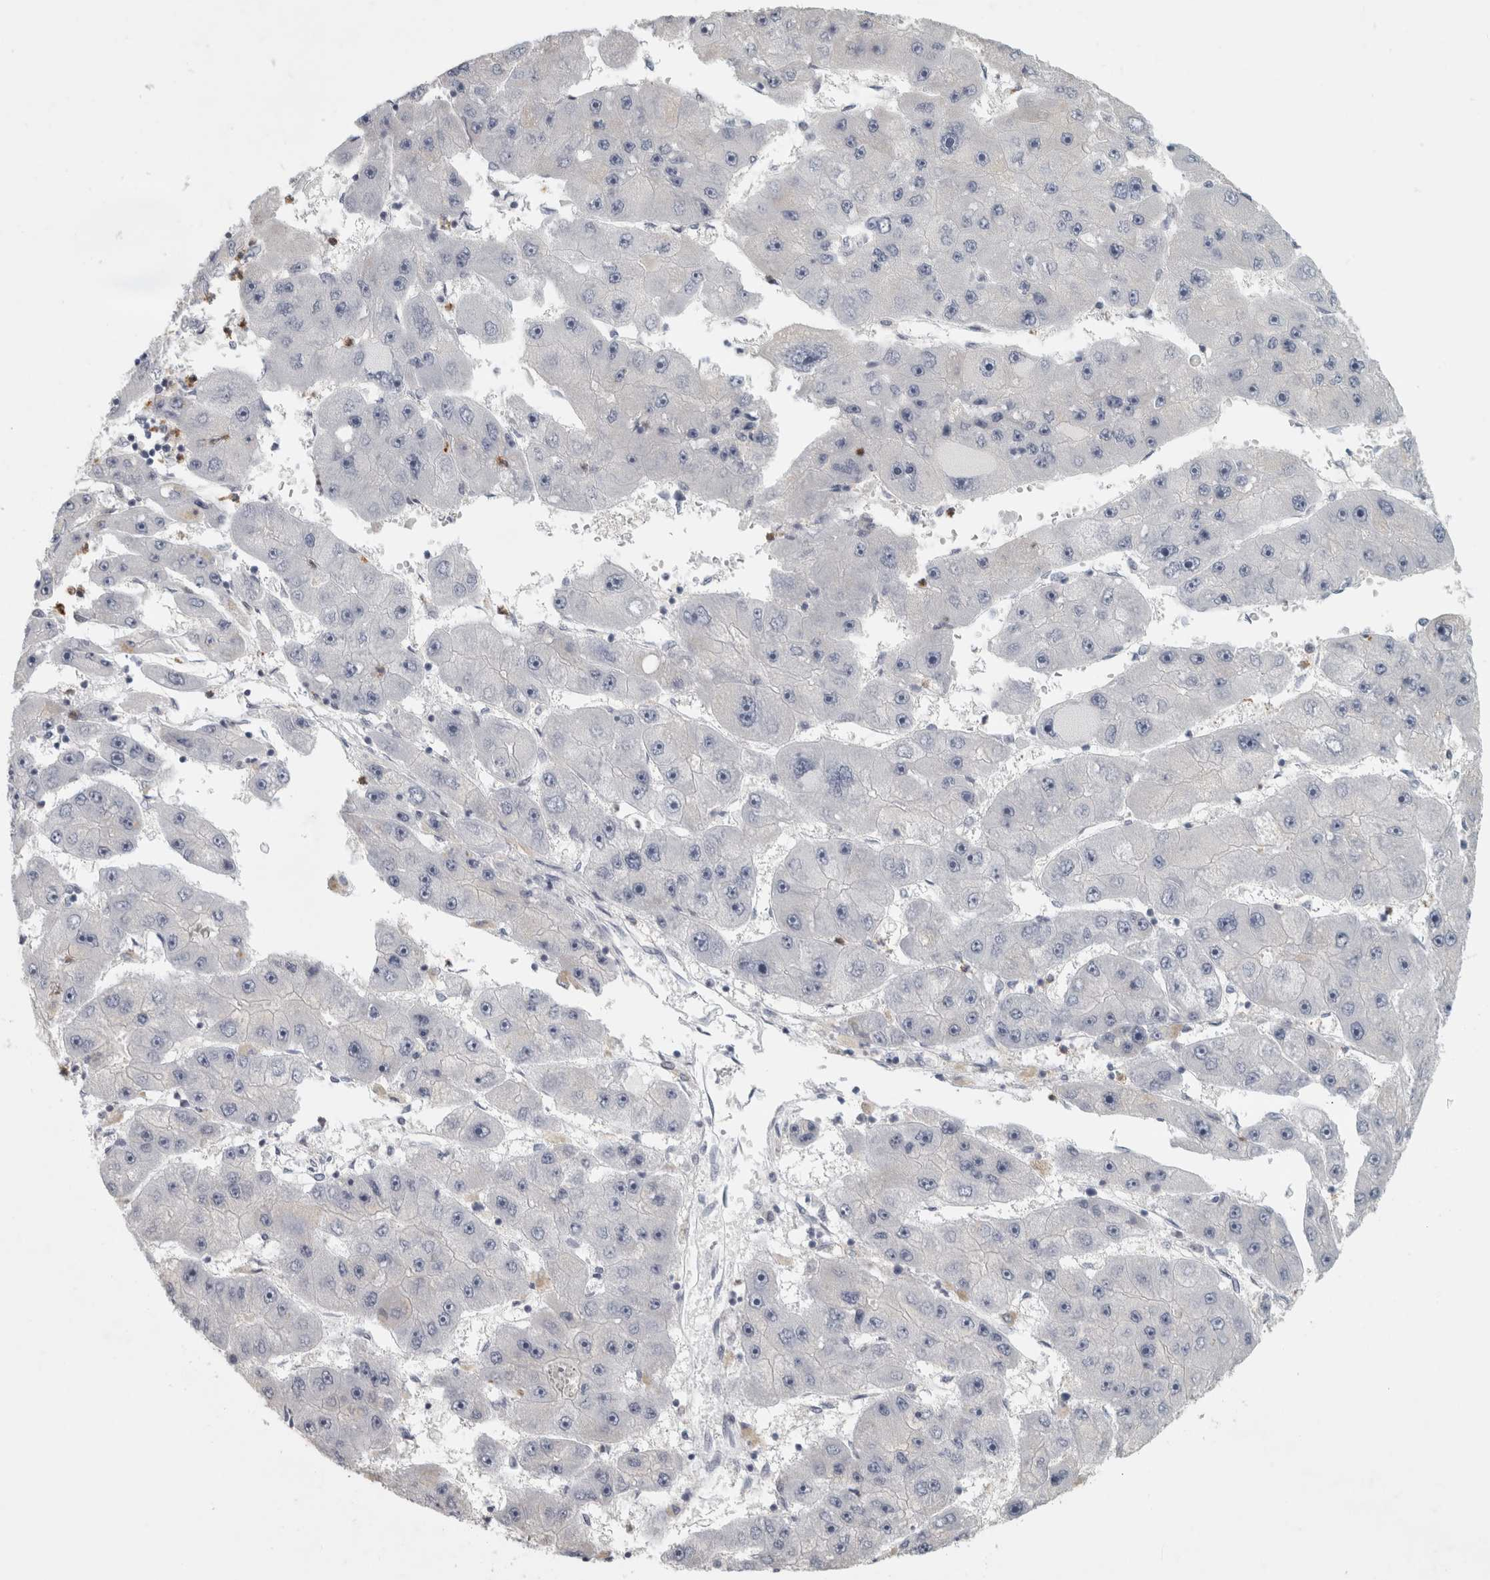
{"staining": {"intensity": "negative", "quantity": "none", "location": "none"}, "tissue": "liver cancer", "cell_type": "Tumor cells", "image_type": "cancer", "snomed": [{"axis": "morphology", "description": "Carcinoma, Hepatocellular, NOS"}, {"axis": "topography", "description": "Liver"}], "caption": "Tumor cells are negative for protein expression in human liver hepatocellular carcinoma. The staining is performed using DAB brown chromogen with nuclei counter-stained in using hematoxylin.", "gene": "PTPRN2", "patient": {"sex": "female", "age": 61}}